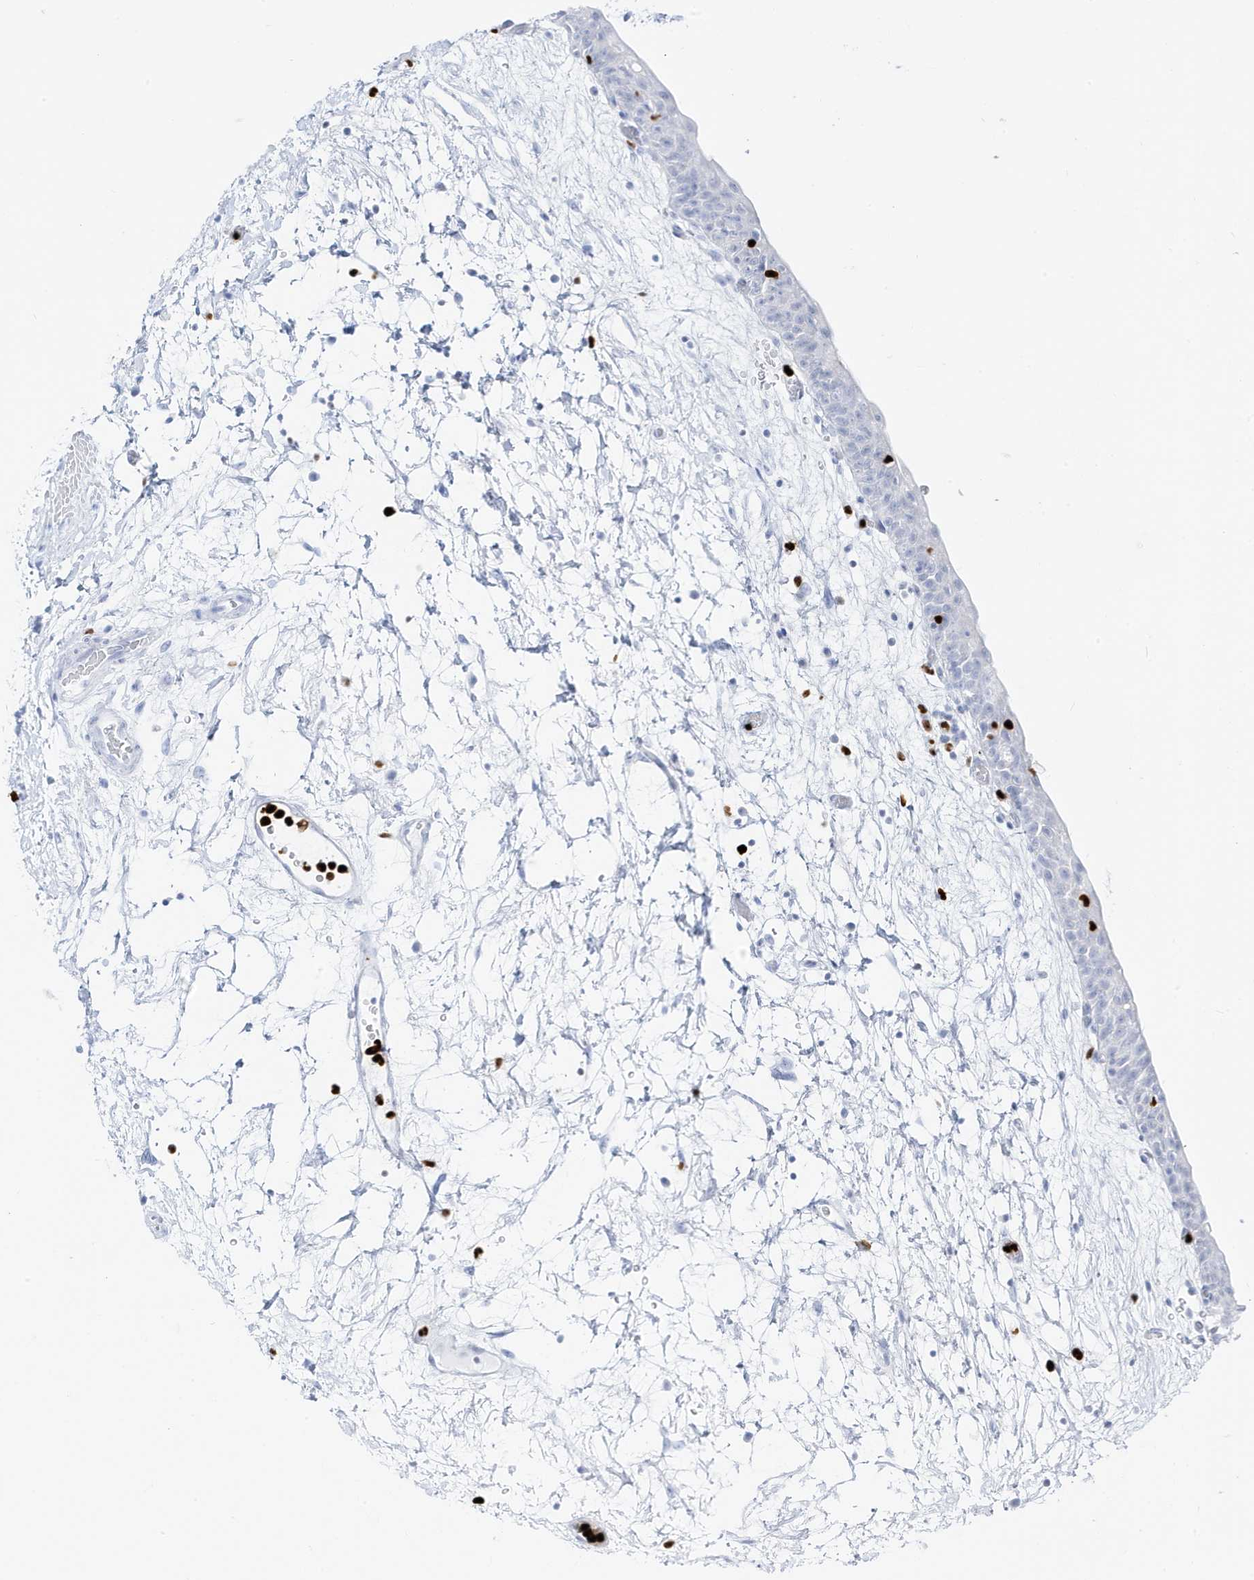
{"staining": {"intensity": "negative", "quantity": "none", "location": "none"}, "tissue": "urinary bladder", "cell_type": "Urothelial cells", "image_type": "normal", "snomed": [{"axis": "morphology", "description": "Normal tissue, NOS"}, {"axis": "topography", "description": "Urinary bladder"}], "caption": "IHC of unremarkable human urinary bladder shows no staining in urothelial cells.", "gene": "MNDA", "patient": {"sex": "male", "age": 83}}